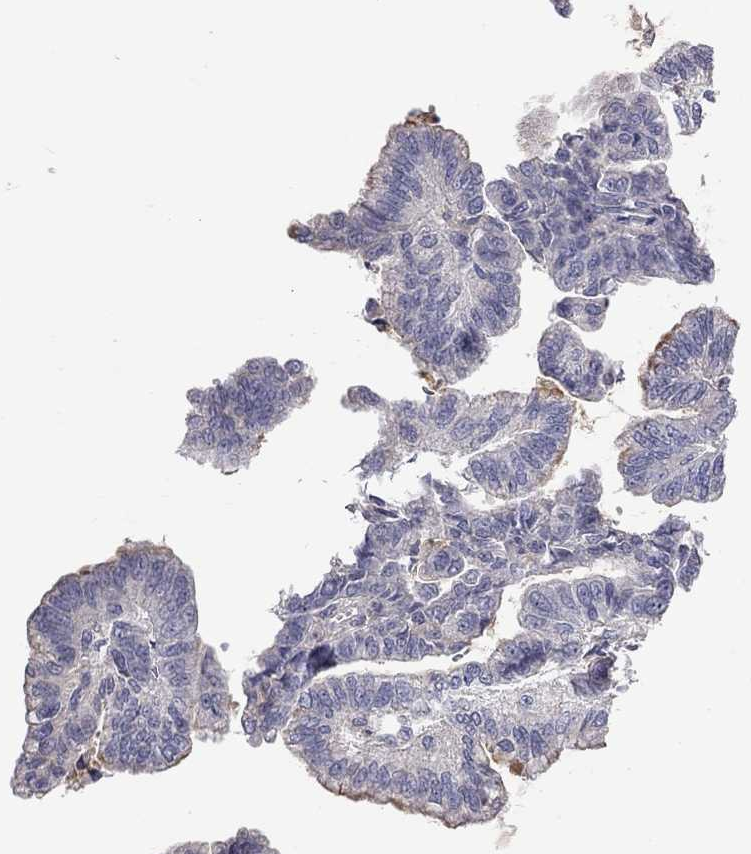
{"staining": {"intensity": "negative", "quantity": "none", "location": "none"}, "tissue": "stomach cancer", "cell_type": "Tumor cells", "image_type": "cancer", "snomed": [{"axis": "morphology", "description": "Adenocarcinoma, NOS"}, {"axis": "topography", "description": "Stomach"}], "caption": "Tumor cells are negative for protein expression in human stomach adenocarcinoma.", "gene": "IPCEF1", "patient": {"sex": "male", "age": 83}}